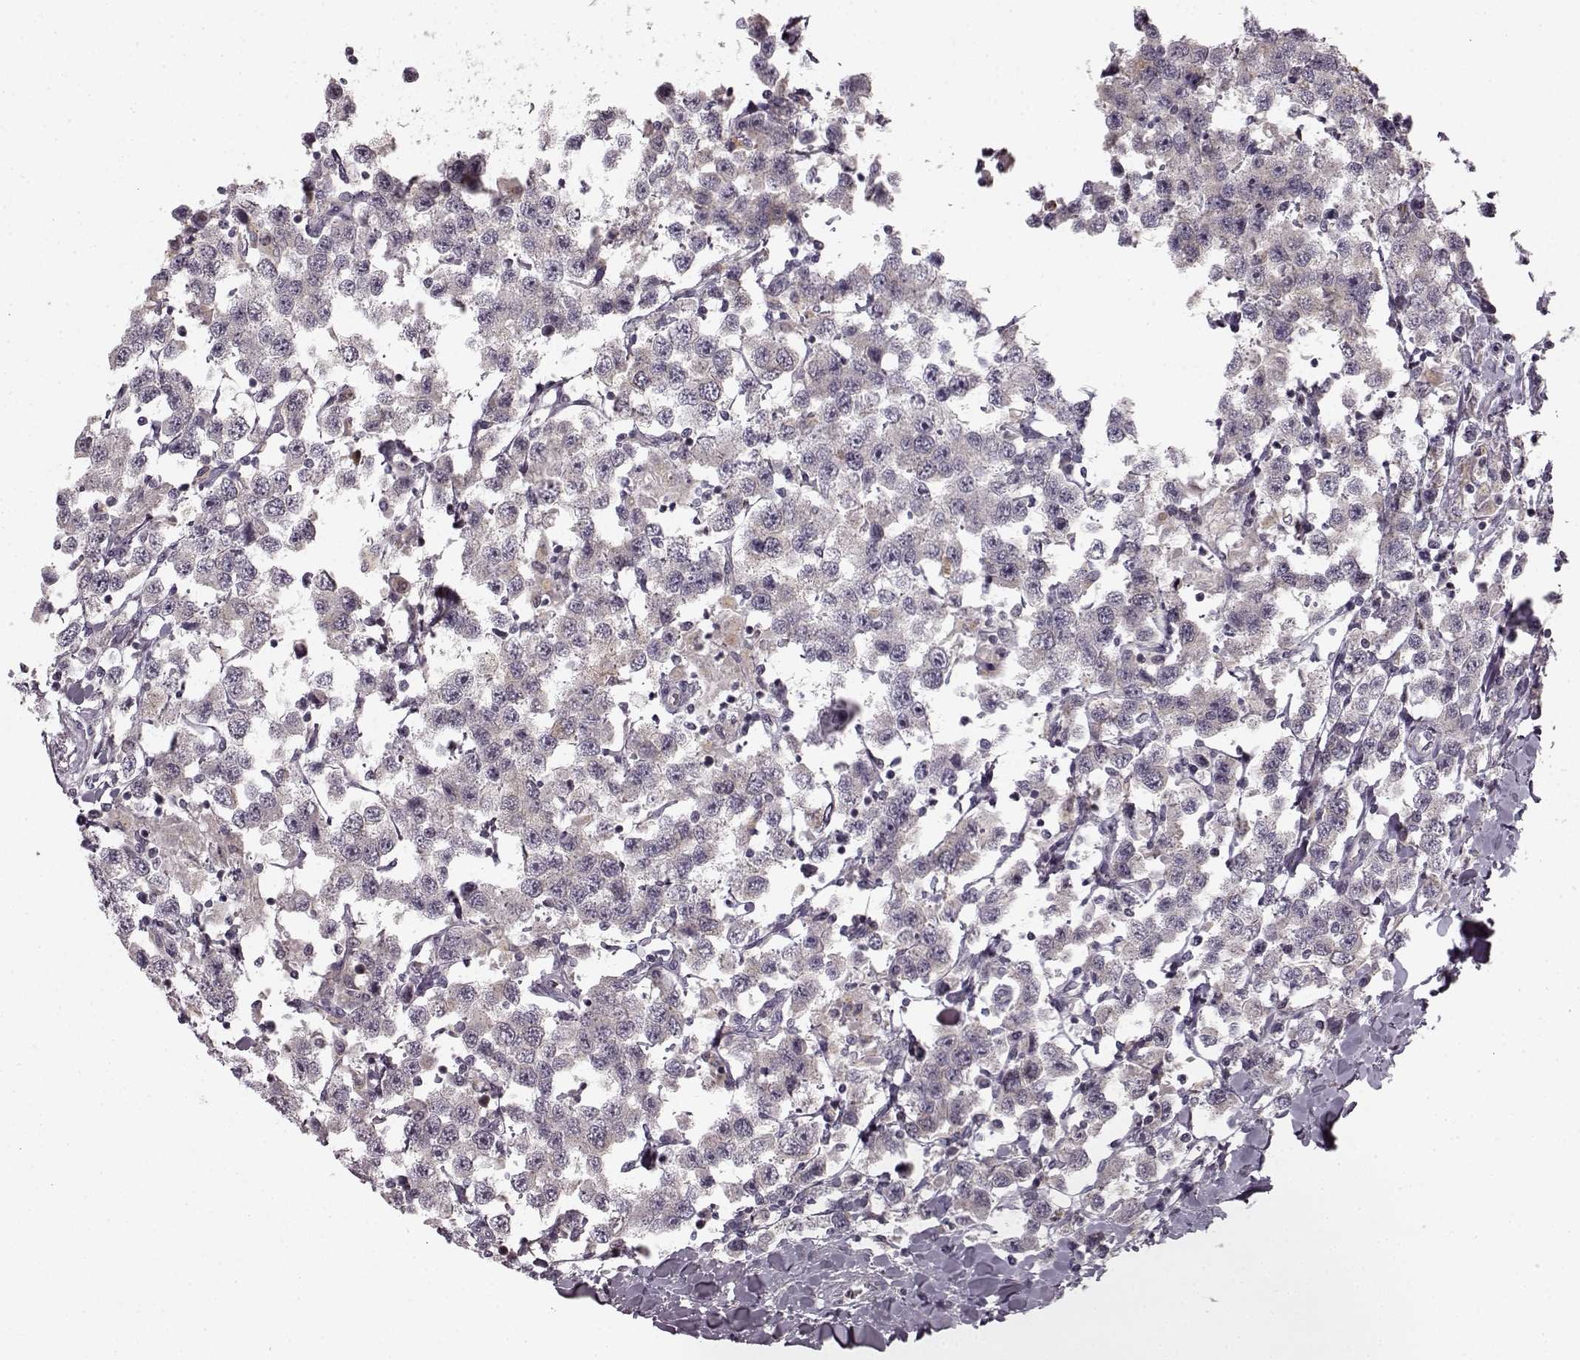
{"staining": {"intensity": "weak", "quantity": "<25%", "location": "cytoplasmic/membranous"}, "tissue": "testis cancer", "cell_type": "Tumor cells", "image_type": "cancer", "snomed": [{"axis": "morphology", "description": "Seminoma, NOS"}, {"axis": "topography", "description": "Testis"}], "caption": "IHC histopathology image of neoplastic tissue: human testis cancer stained with DAB reveals no significant protein expression in tumor cells.", "gene": "HMMR", "patient": {"sex": "male", "age": 45}}